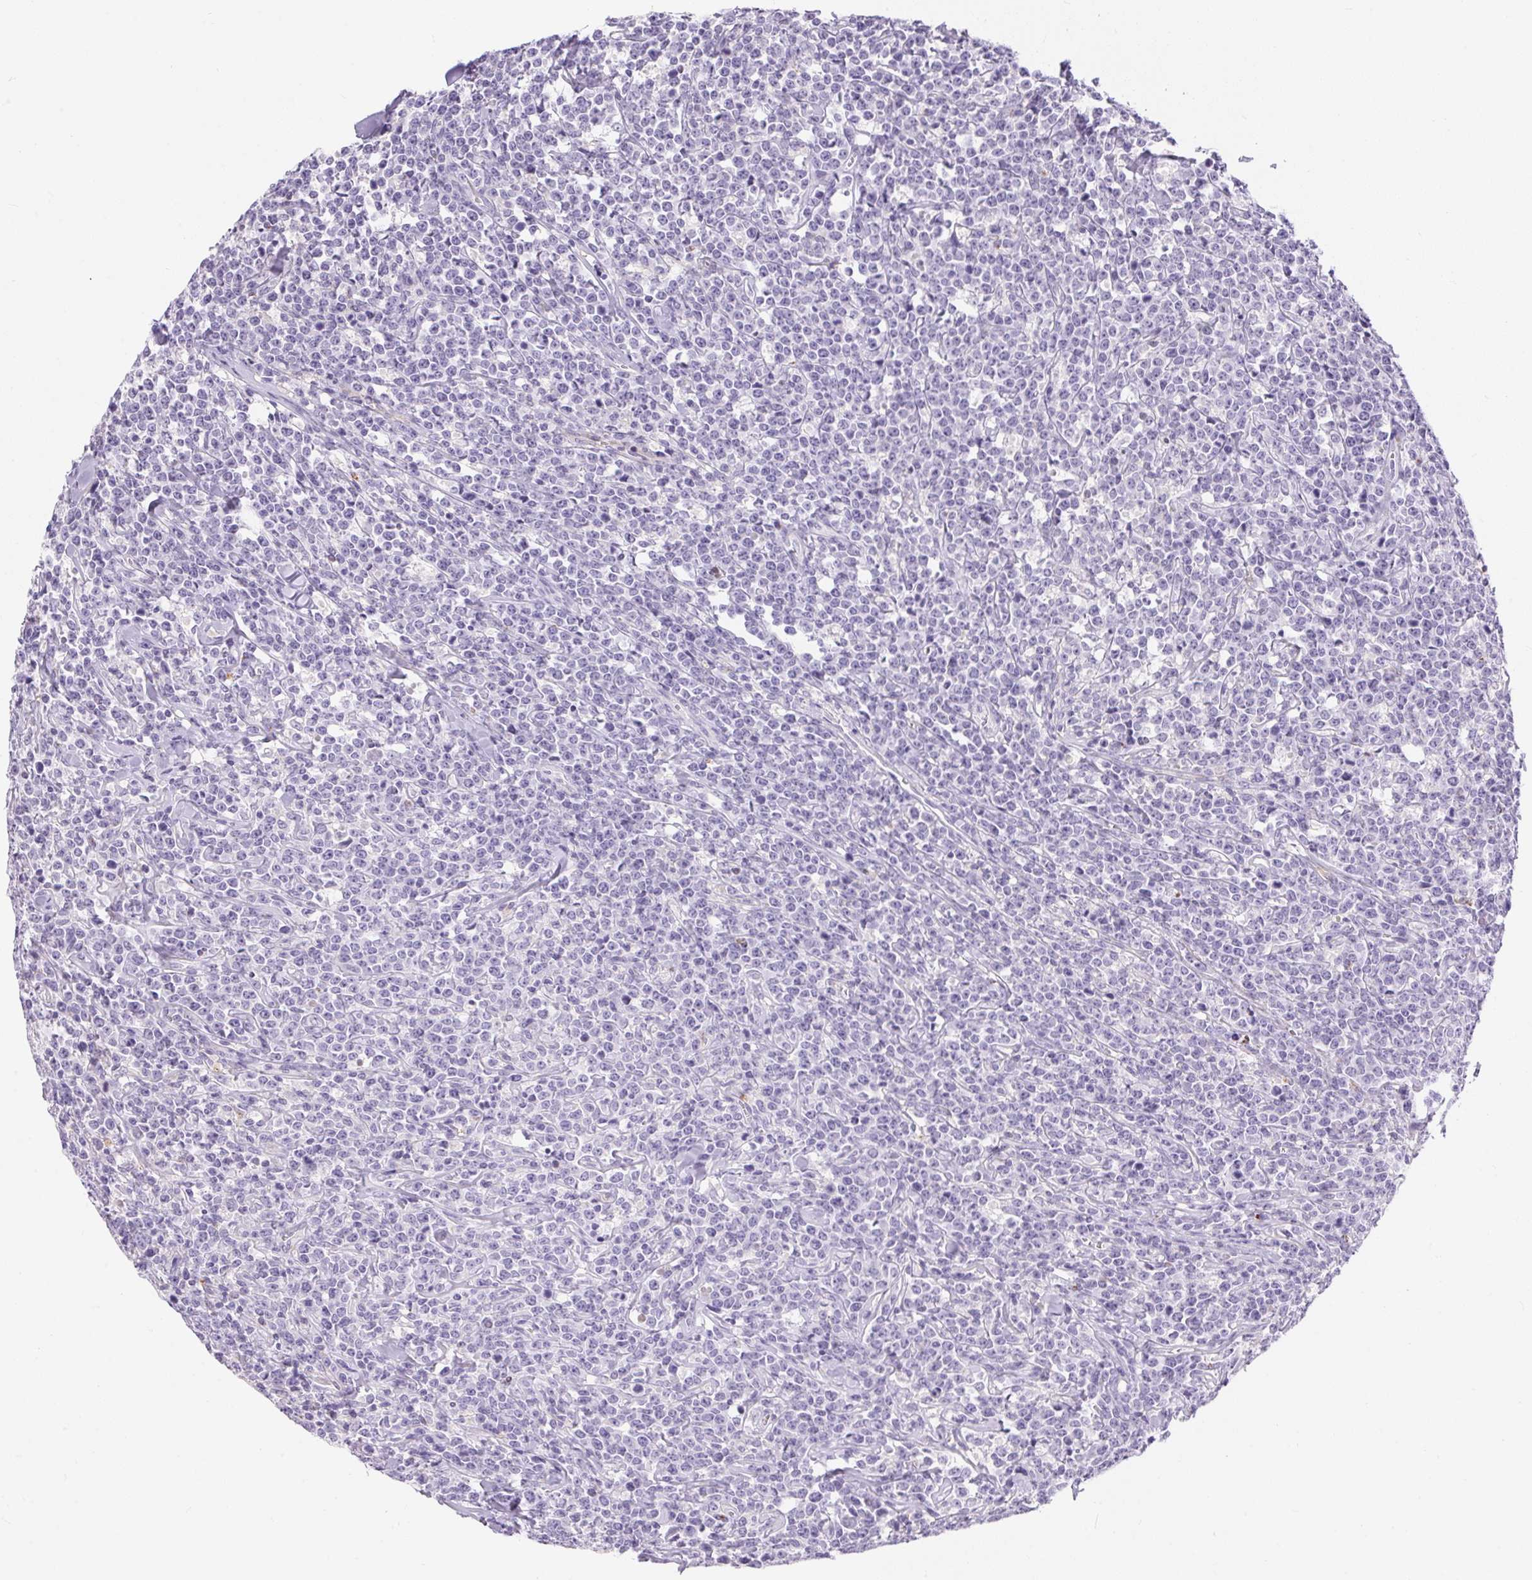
{"staining": {"intensity": "negative", "quantity": "none", "location": "none"}, "tissue": "lymphoma", "cell_type": "Tumor cells", "image_type": "cancer", "snomed": [{"axis": "morphology", "description": "Malignant lymphoma, non-Hodgkin's type, High grade"}, {"axis": "topography", "description": "Small intestine"}], "caption": "IHC of human malignant lymphoma, non-Hodgkin's type (high-grade) displays no positivity in tumor cells.", "gene": "PNLIPRP3", "patient": {"sex": "female", "age": 56}}